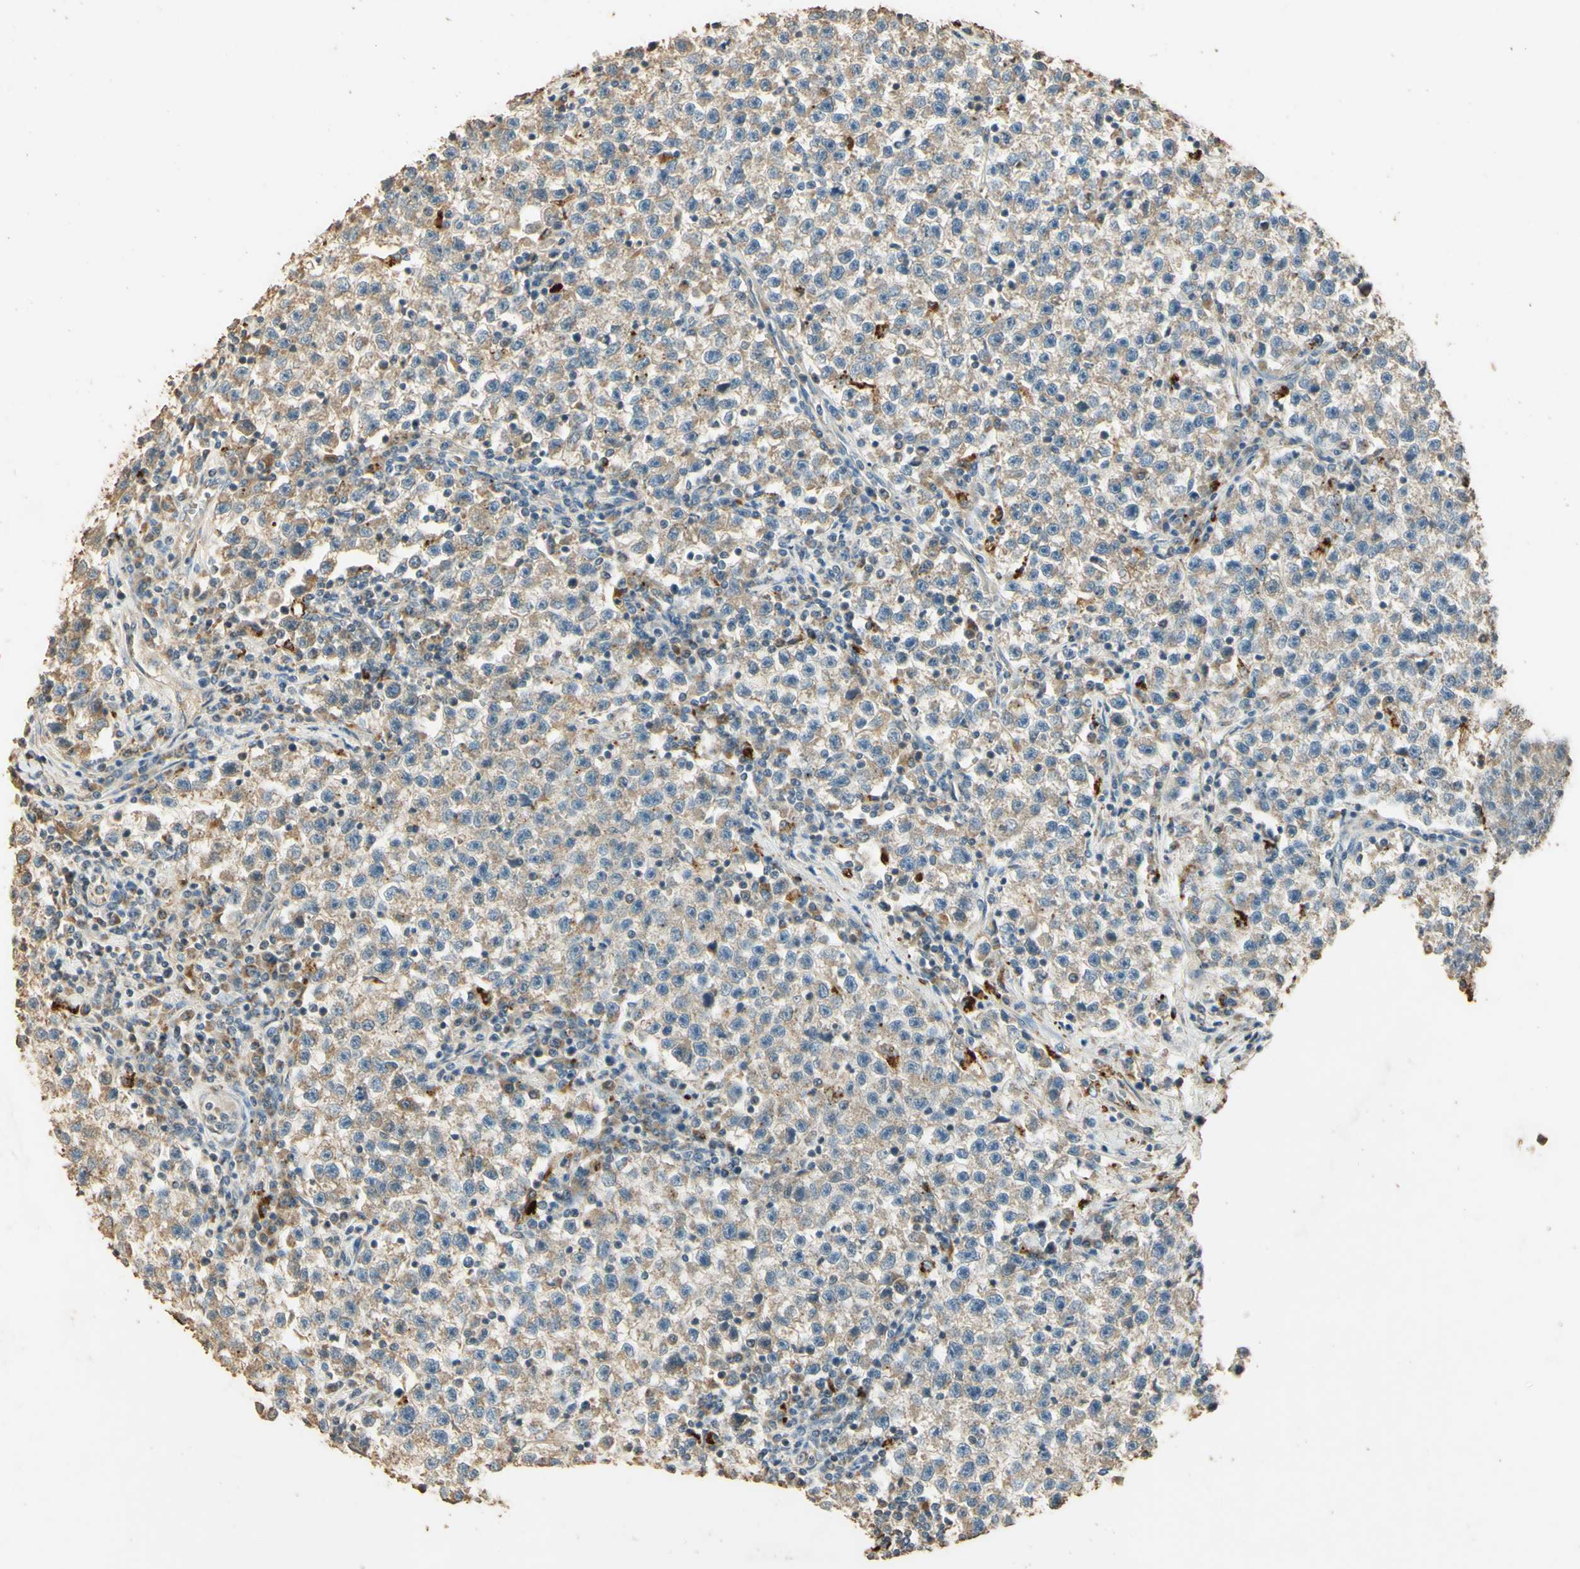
{"staining": {"intensity": "negative", "quantity": "none", "location": "none"}, "tissue": "testis cancer", "cell_type": "Tumor cells", "image_type": "cancer", "snomed": [{"axis": "morphology", "description": "Seminoma, NOS"}, {"axis": "topography", "description": "Testis"}], "caption": "An immunohistochemistry micrograph of testis cancer is shown. There is no staining in tumor cells of testis cancer.", "gene": "ARHGEF17", "patient": {"sex": "male", "age": 22}}